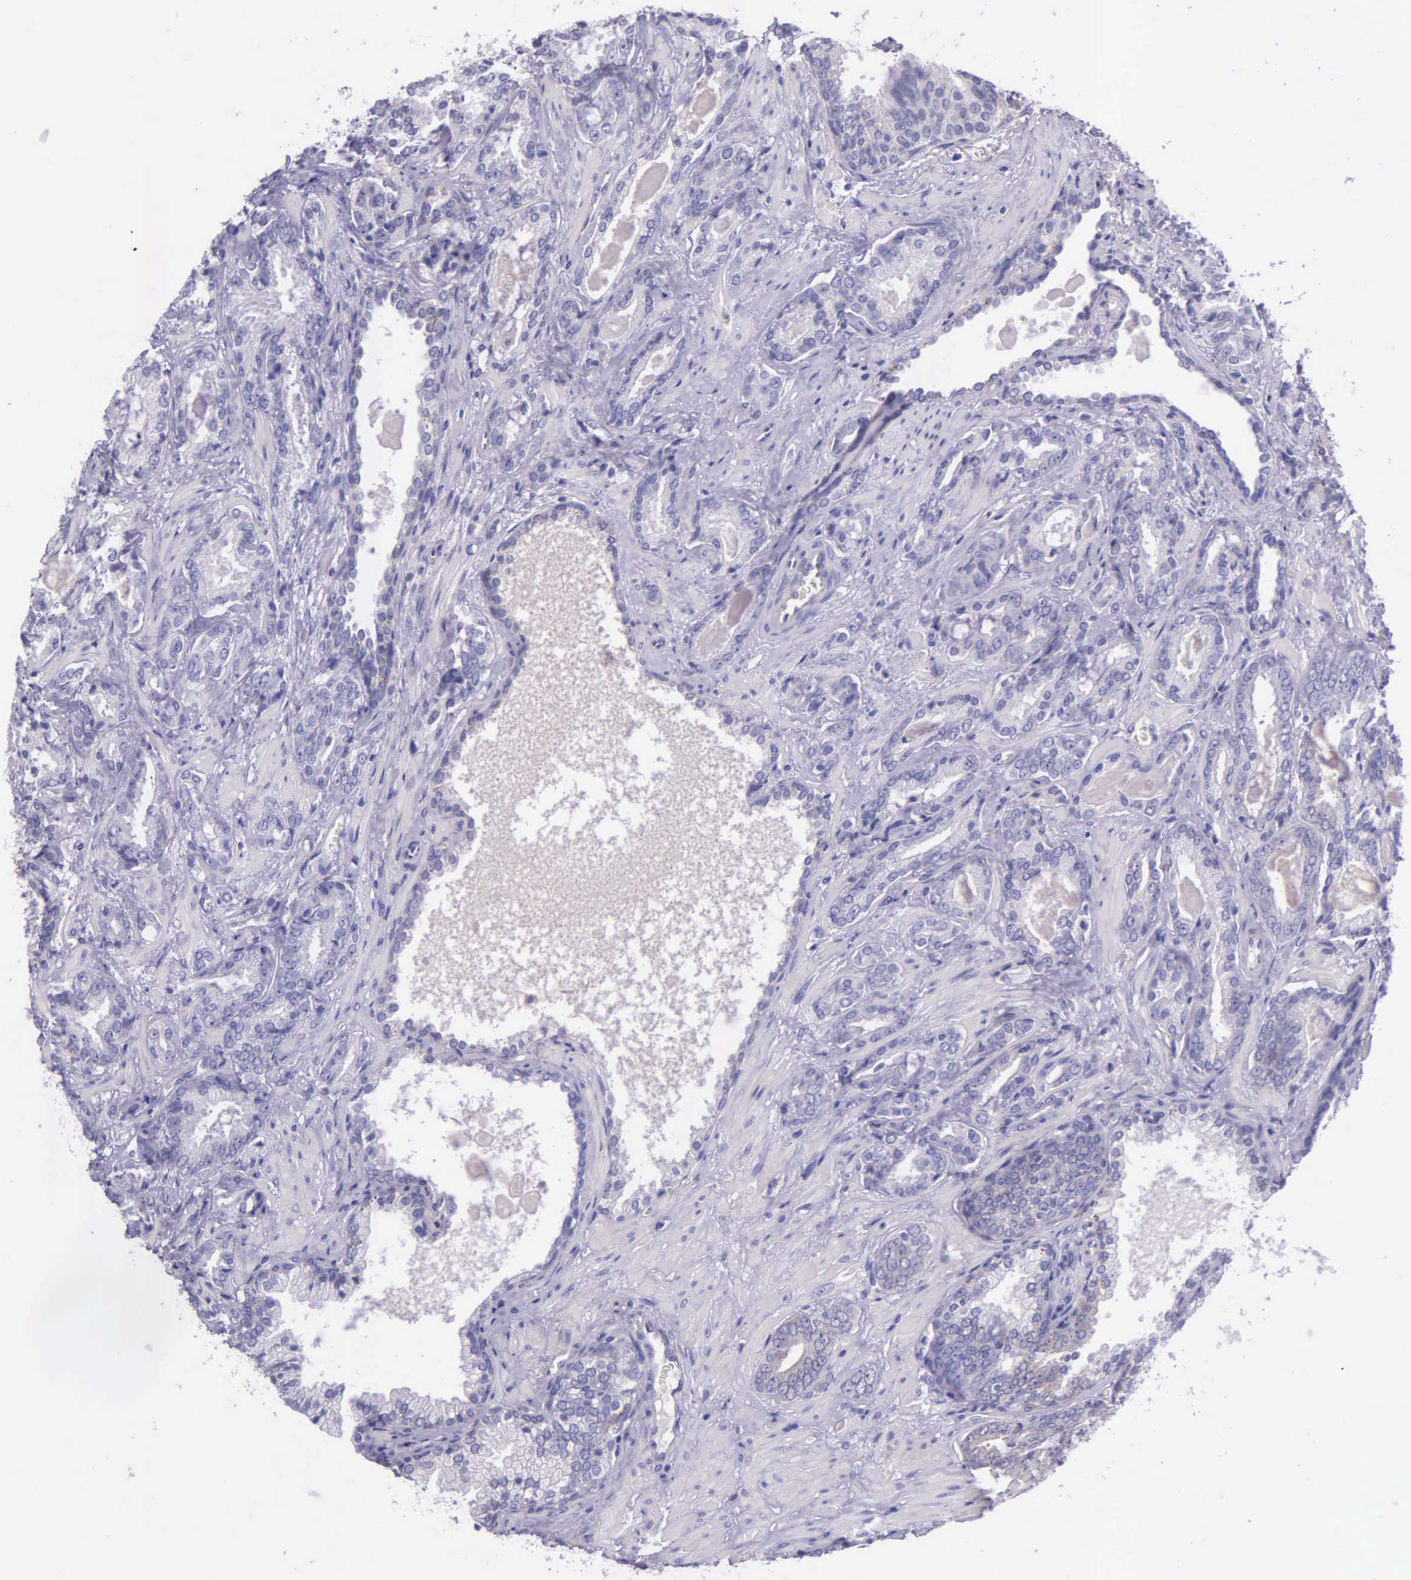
{"staining": {"intensity": "negative", "quantity": "none", "location": "none"}, "tissue": "prostate cancer", "cell_type": "Tumor cells", "image_type": "cancer", "snomed": [{"axis": "morphology", "description": "Adenocarcinoma, Medium grade"}, {"axis": "topography", "description": "Prostate"}], "caption": "A histopathology image of human prostate cancer is negative for staining in tumor cells. Nuclei are stained in blue.", "gene": "THSD7A", "patient": {"sex": "male", "age": 64}}